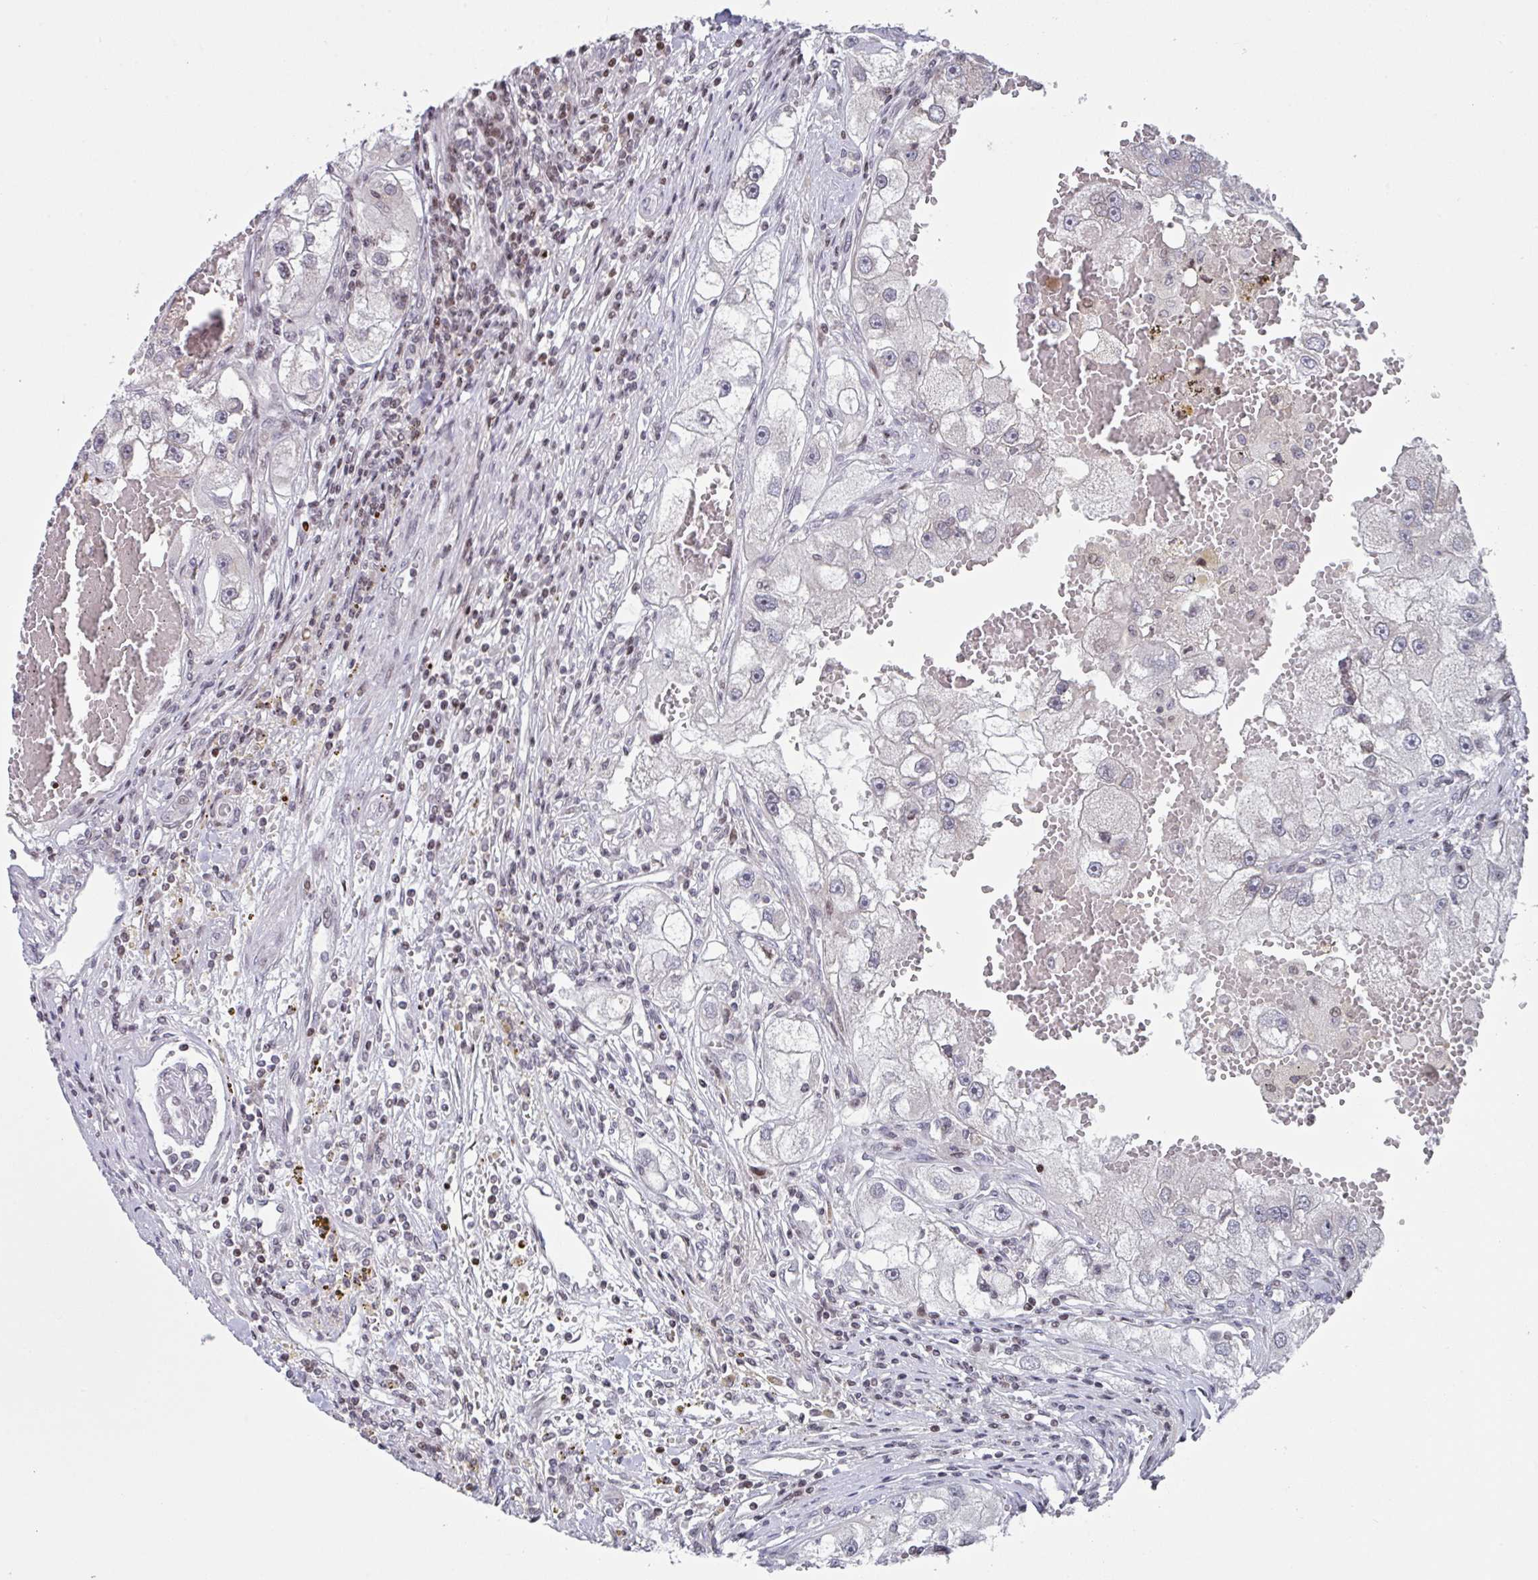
{"staining": {"intensity": "negative", "quantity": "none", "location": "none"}, "tissue": "renal cancer", "cell_type": "Tumor cells", "image_type": "cancer", "snomed": [{"axis": "morphology", "description": "Adenocarcinoma, NOS"}, {"axis": "topography", "description": "Kidney"}], "caption": "There is no significant positivity in tumor cells of renal adenocarcinoma.", "gene": "PCDHB8", "patient": {"sex": "male", "age": 63}}